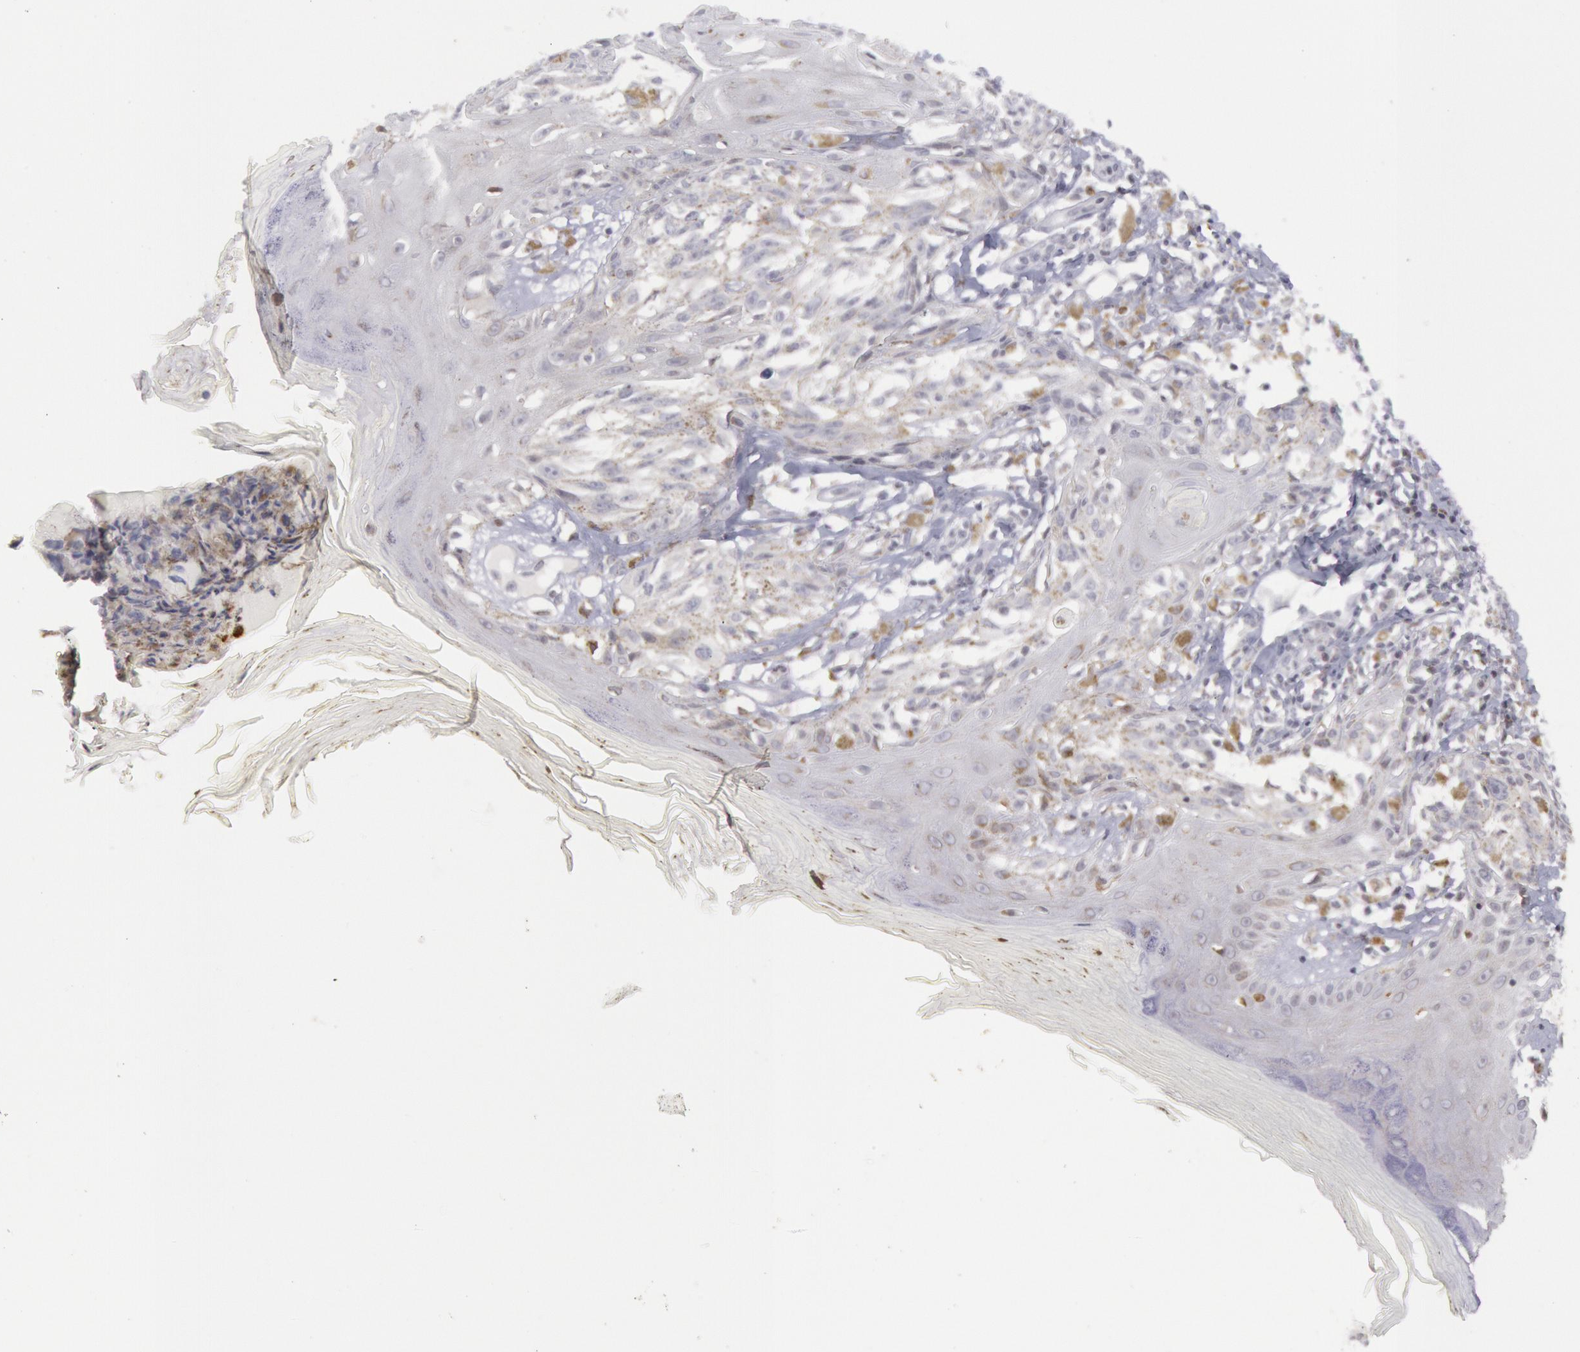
{"staining": {"intensity": "negative", "quantity": "none", "location": "none"}, "tissue": "melanoma", "cell_type": "Tumor cells", "image_type": "cancer", "snomed": [{"axis": "morphology", "description": "Malignant melanoma, NOS"}, {"axis": "topography", "description": "Skin"}], "caption": "IHC micrograph of neoplastic tissue: melanoma stained with DAB (3,3'-diaminobenzidine) exhibits no significant protein staining in tumor cells. (Brightfield microscopy of DAB (3,3'-diaminobenzidine) IHC at high magnification).", "gene": "PTGS2", "patient": {"sex": "female", "age": 77}}